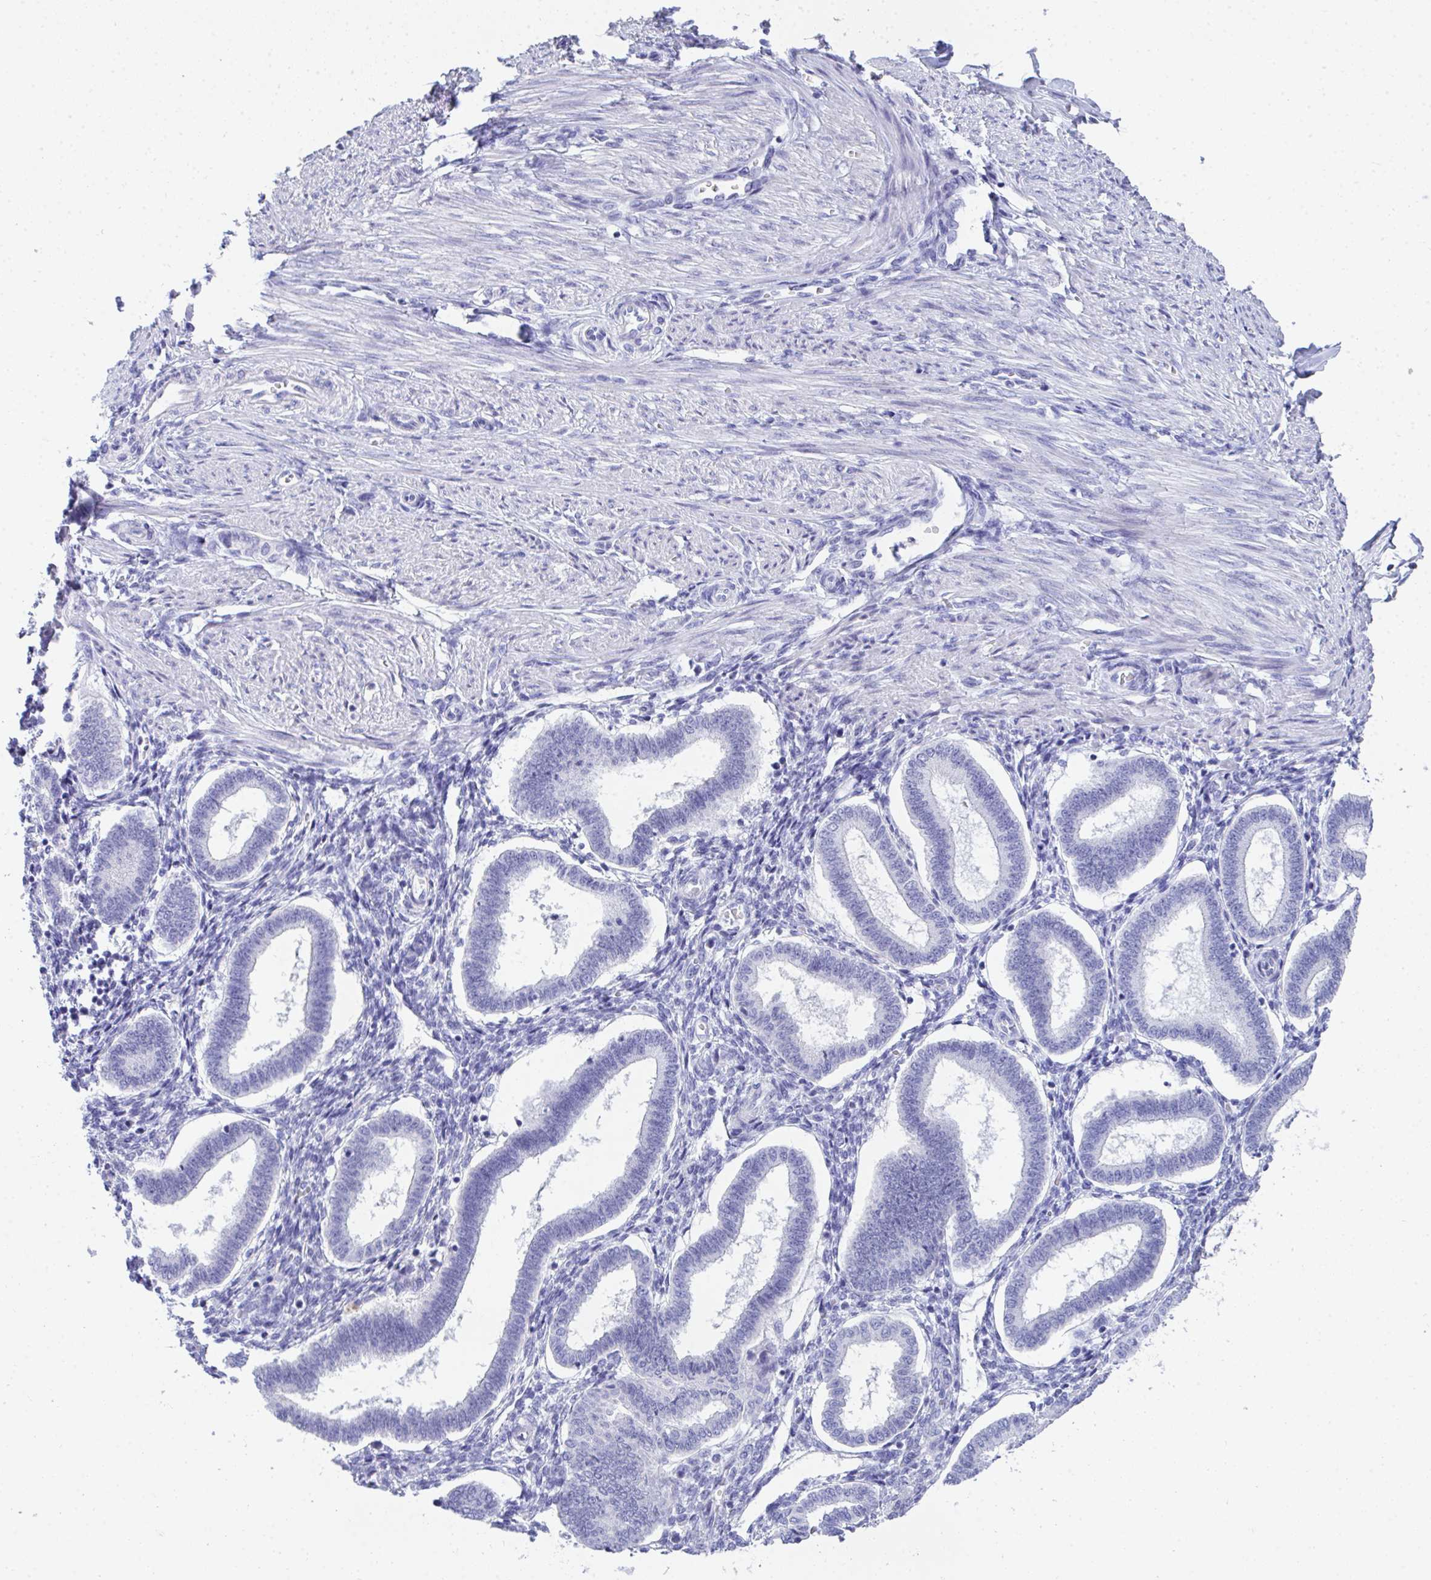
{"staining": {"intensity": "negative", "quantity": "none", "location": "none"}, "tissue": "endometrium", "cell_type": "Cells in endometrial stroma", "image_type": "normal", "snomed": [{"axis": "morphology", "description": "Normal tissue, NOS"}, {"axis": "topography", "description": "Endometrium"}], "caption": "Human endometrium stained for a protein using IHC demonstrates no staining in cells in endometrial stroma.", "gene": "COA5", "patient": {"sex": "female", "age": 24}}